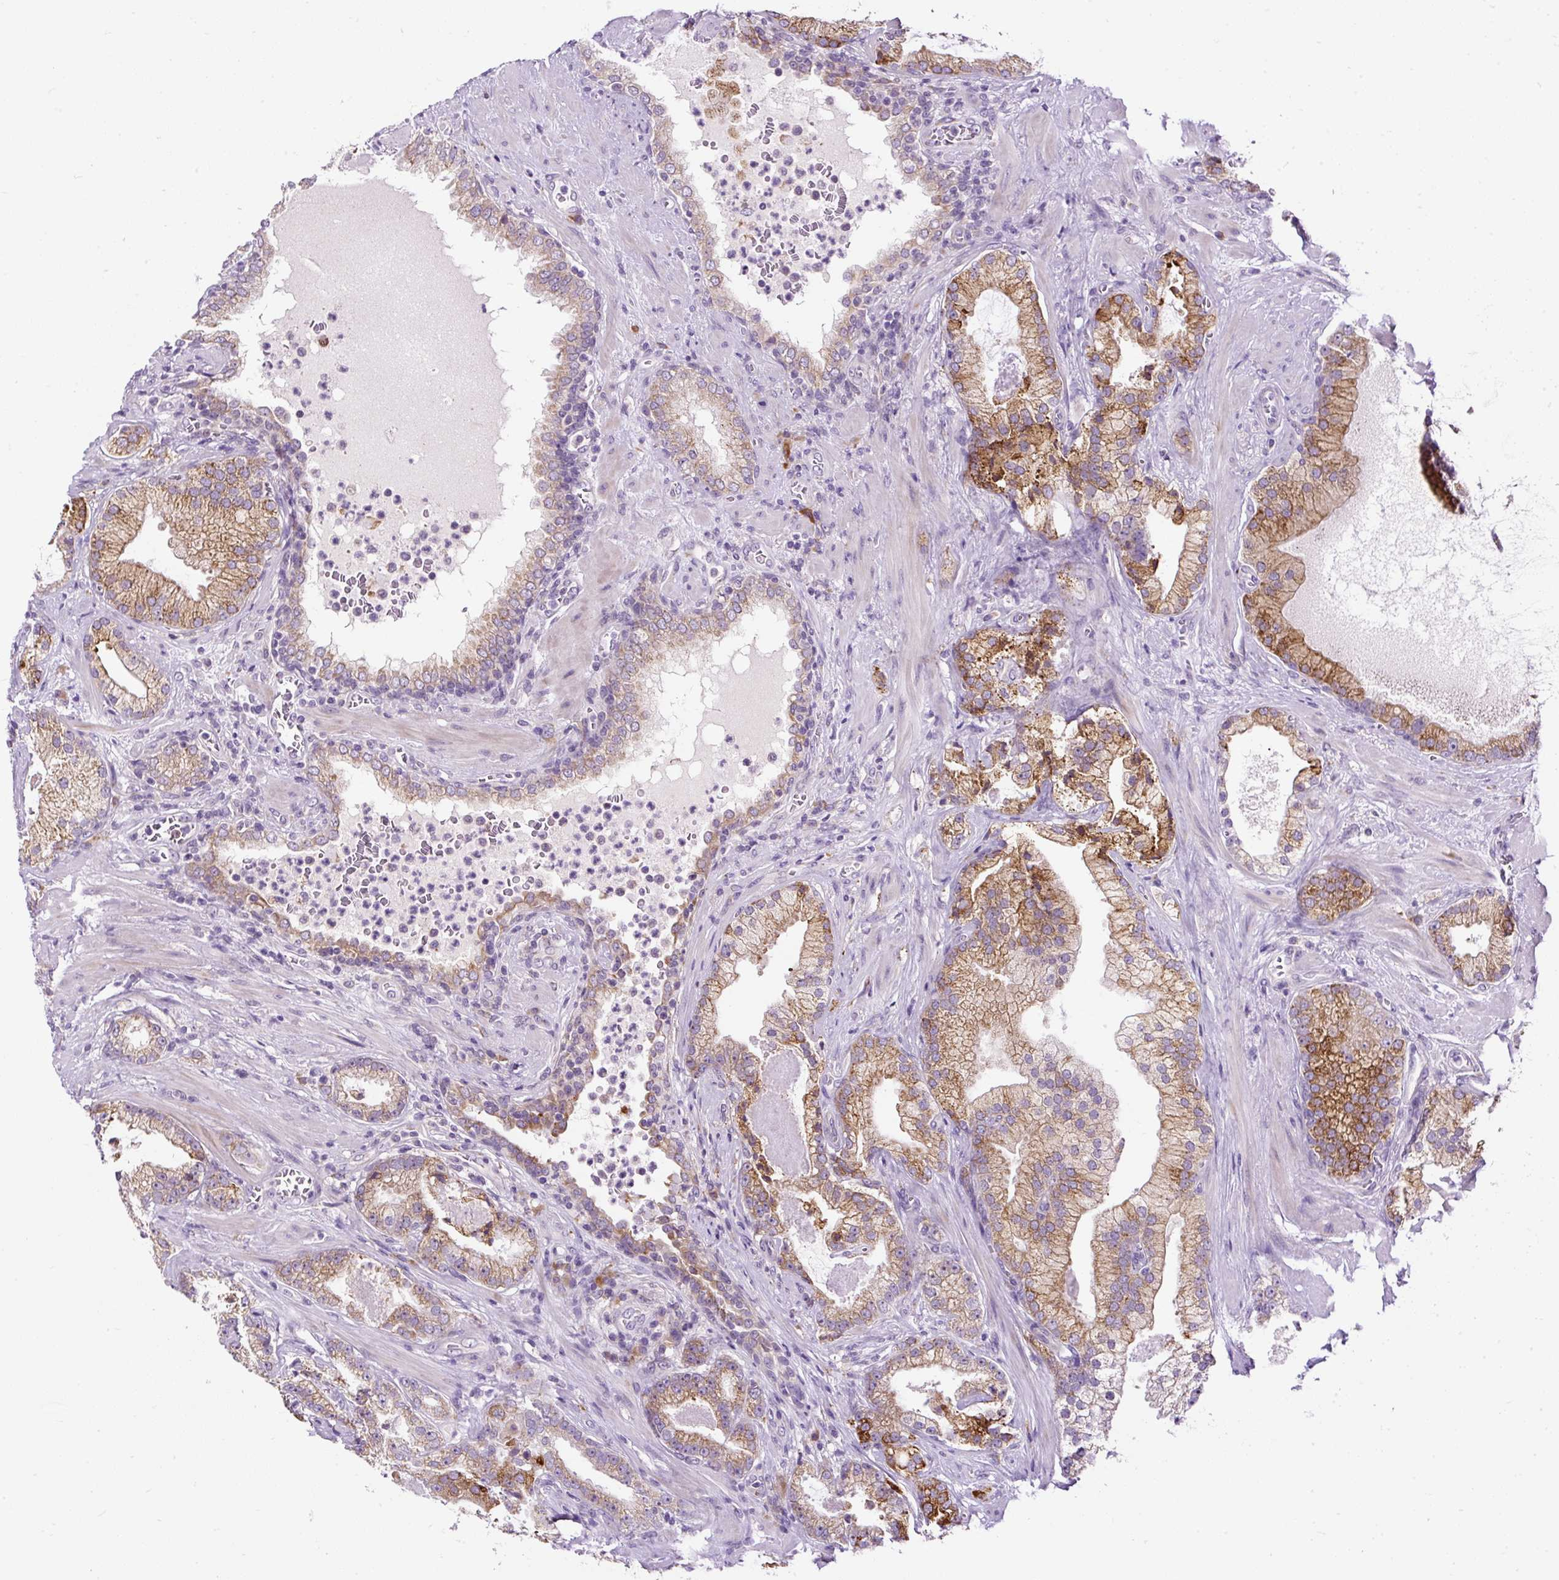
{"staining": {"intensity": "moderate", "quantity": ">75%", "location": "cytoplasmic/membranous"}, "tissue": "prostate cancer", "cell_type": "Tumor cells", "image_type": "cancer", "snomed": [{"axis": "morphology", "description": "Adenocarcinoma, High grade"}, {"axis": "topography", "description": "Prostate"}], "caption": "Prostate cancer stained with a brown dye demonstrates moderate cytoplasmic/membranous positive staining in approximately >75% of tumor cells.", "gene": "FMC1", "patient": {"sex": "male", "age": 68}}